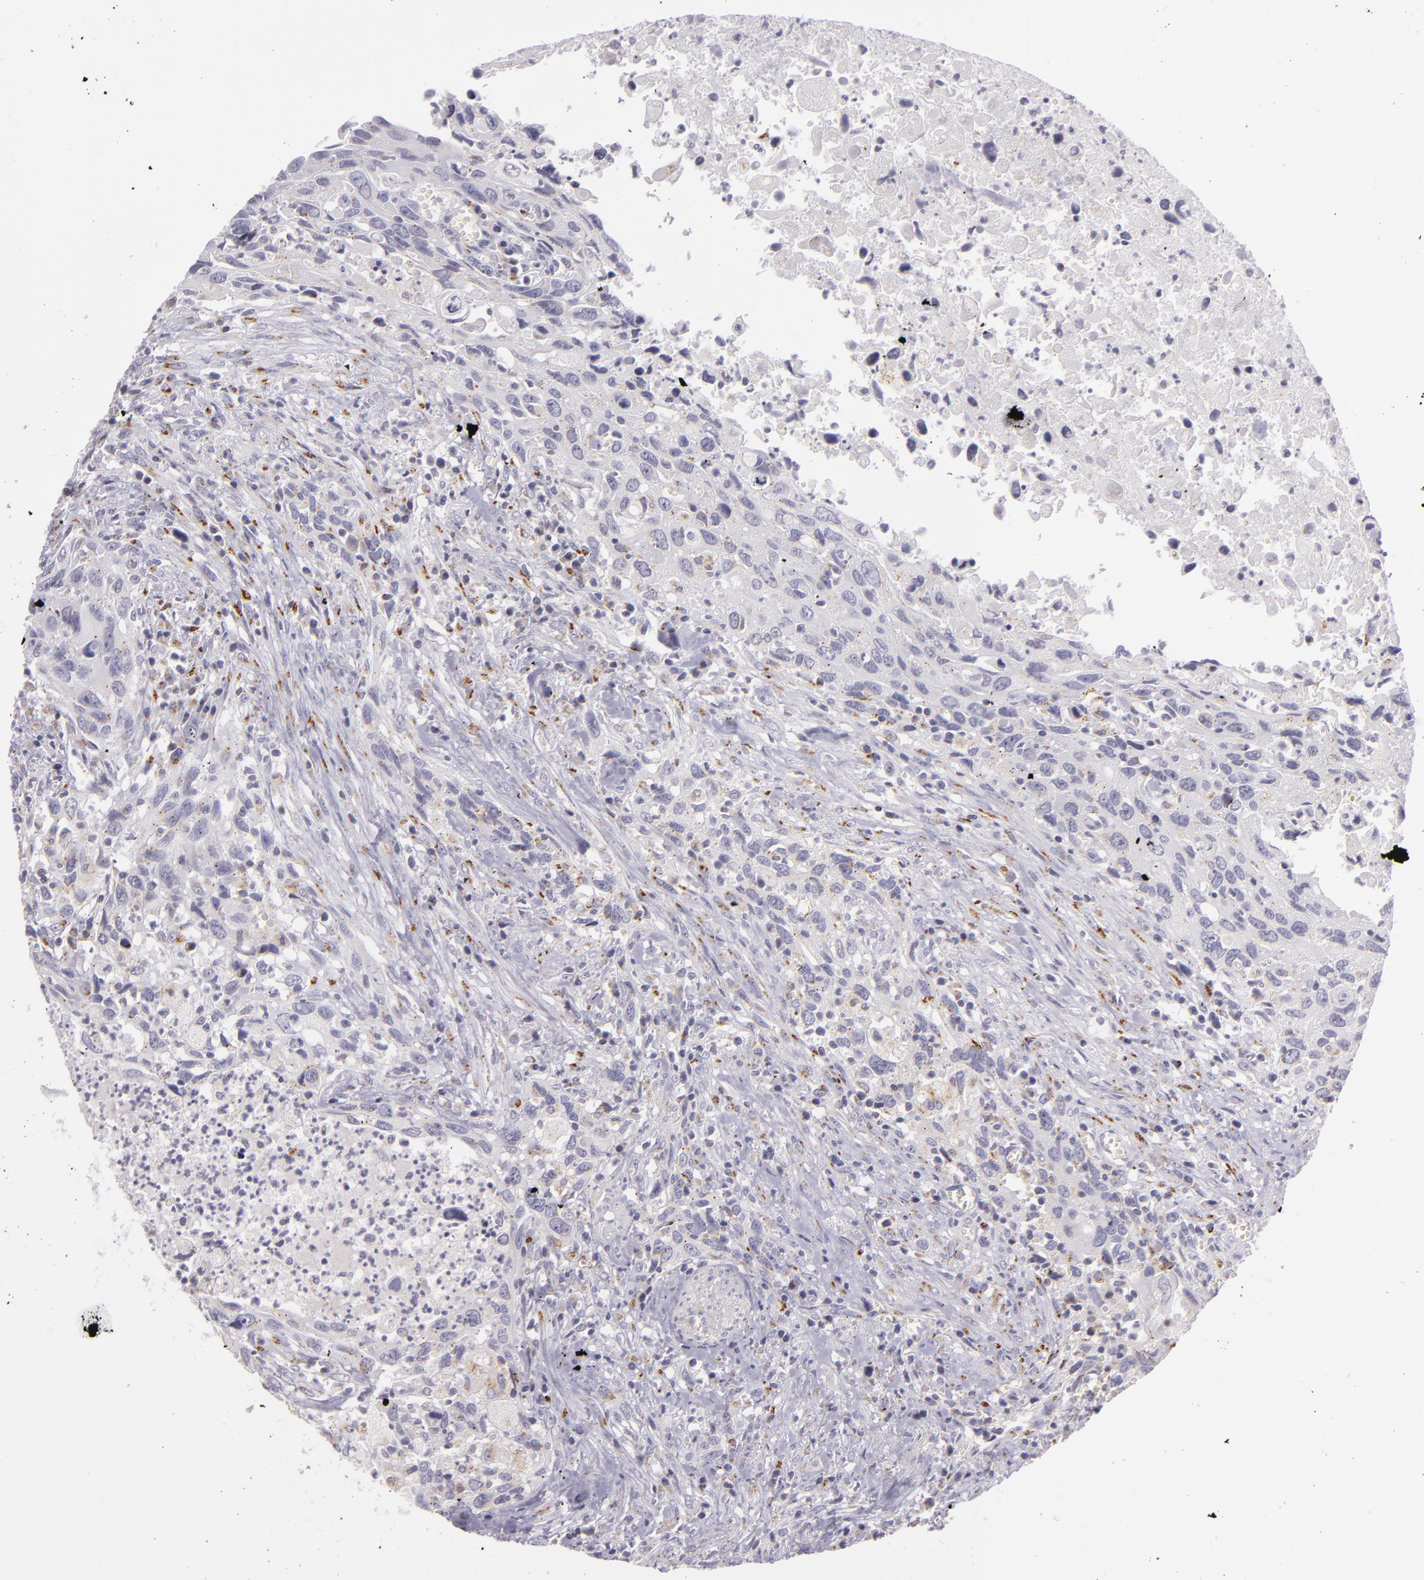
{"staining": {"intensity": "negative", "quantity": "none", "location": "none"}, "tissue": "urothelial cancer", "cell_type": "Tumor cells", "image_type": "cancer", "snomed": [{"axis": "morphology", "description": "Urothelial carcinoma, High grade"}, {"axis": "topography", "description": "Urinary bladder"}], "caption": "Tumor cells are negative for brown protein staining in urothelial cancer.", "gene": "CILK1", "patient": {"sex": "male", "age": 71}}